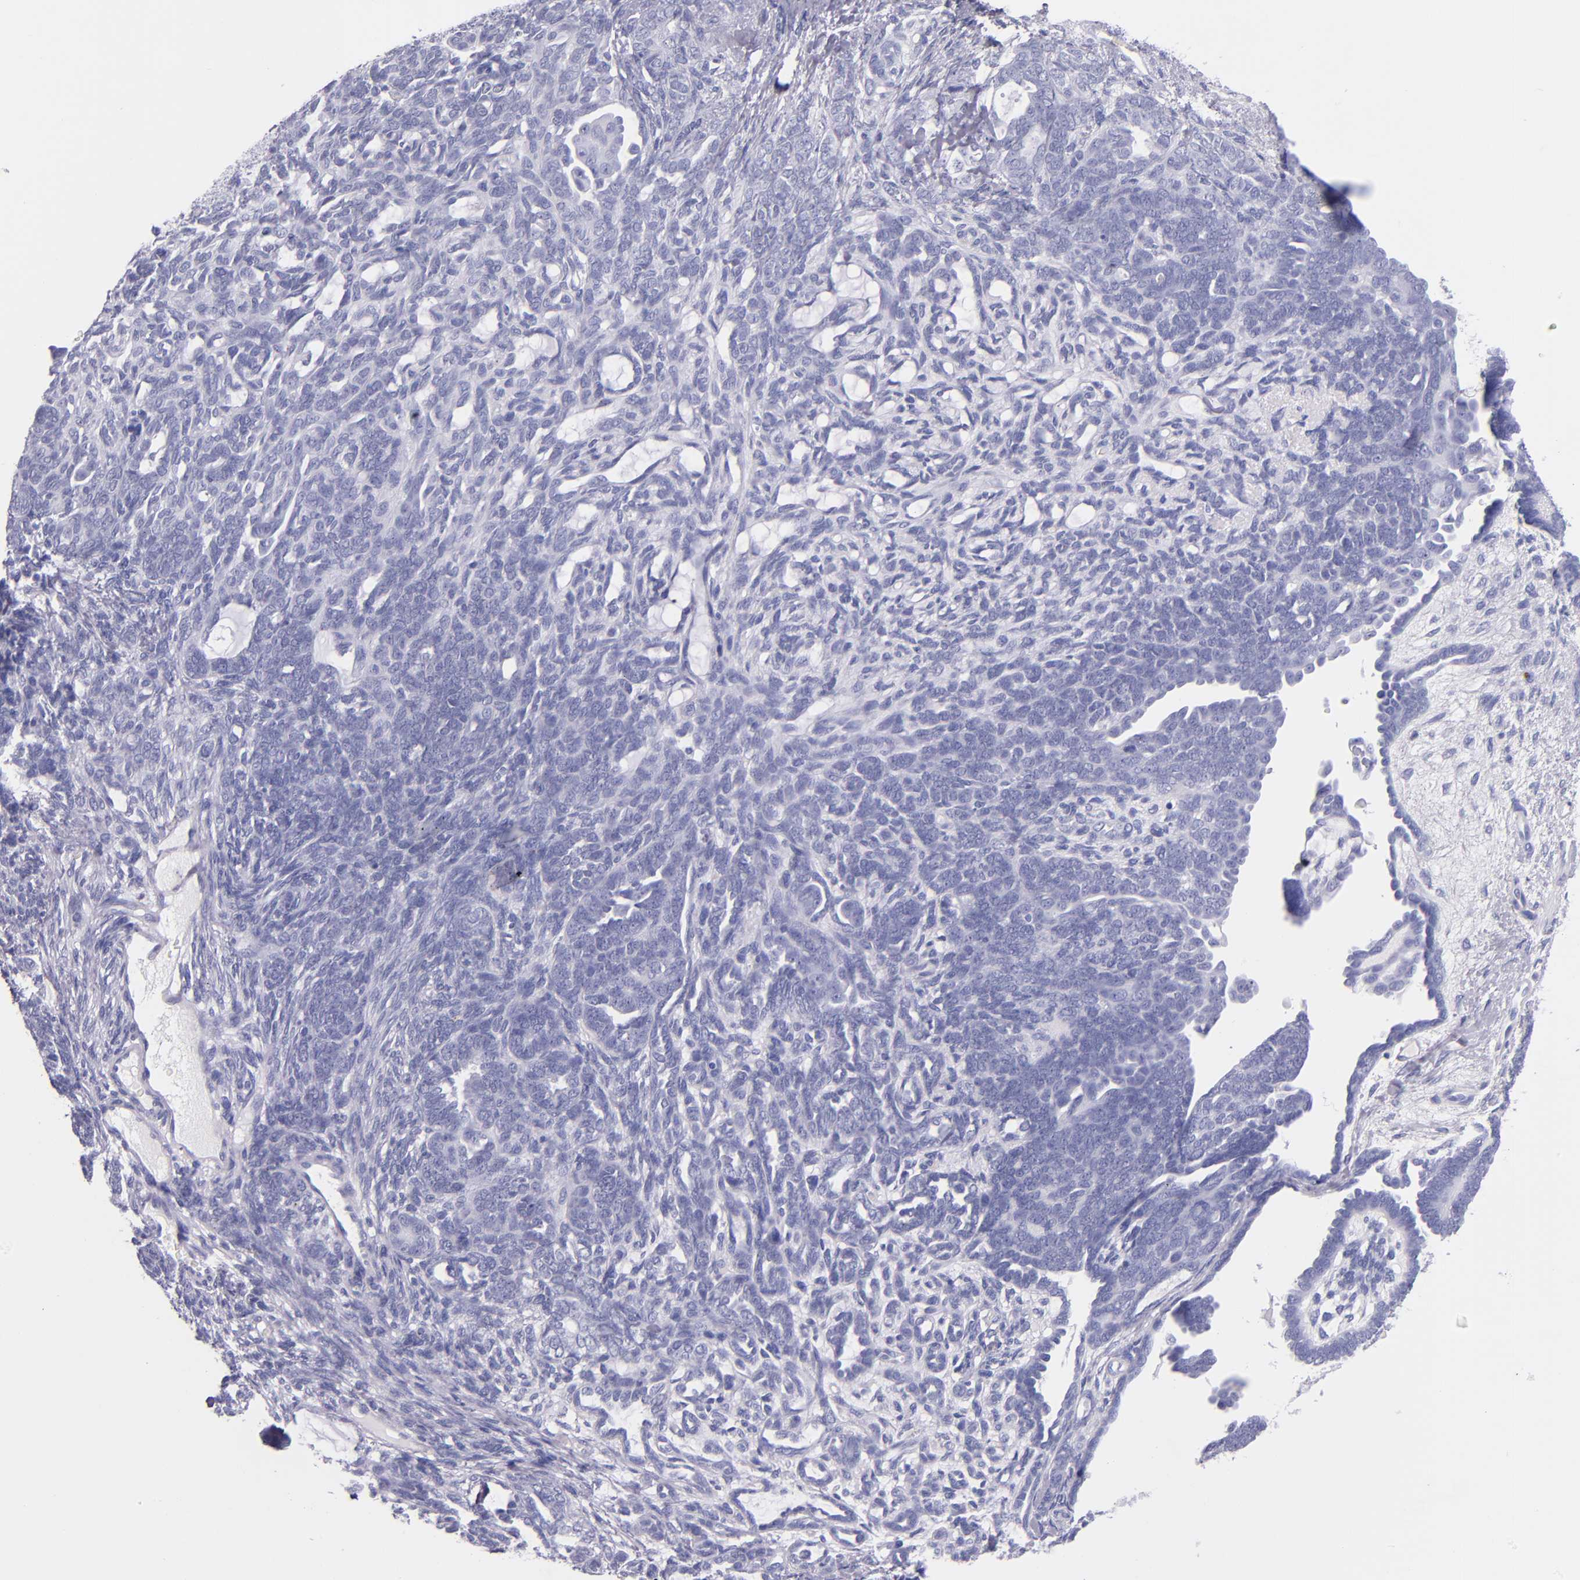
{"staining": {"intensity": "negative", "quantity": "none", "location": "none"}, "tissue": "endometrial cancer", "cell_type": "Tumor cells", "image_type": "cancer", "snomed": [{"axis": "morphology", "description": "Neoplasm, malignant, NOS"}, {"axis": "topography", "description": "Endometrium"}], "caption": "Photomicrograph shows no protein staining in tumor cells of neoplasm (malignant) (endometrial) tissue. (Brightfield microscopy of DAB immunohistochemistry at high magnification).", "gene": "IRF4", "patient": {"sex": "female", "age": 74}}